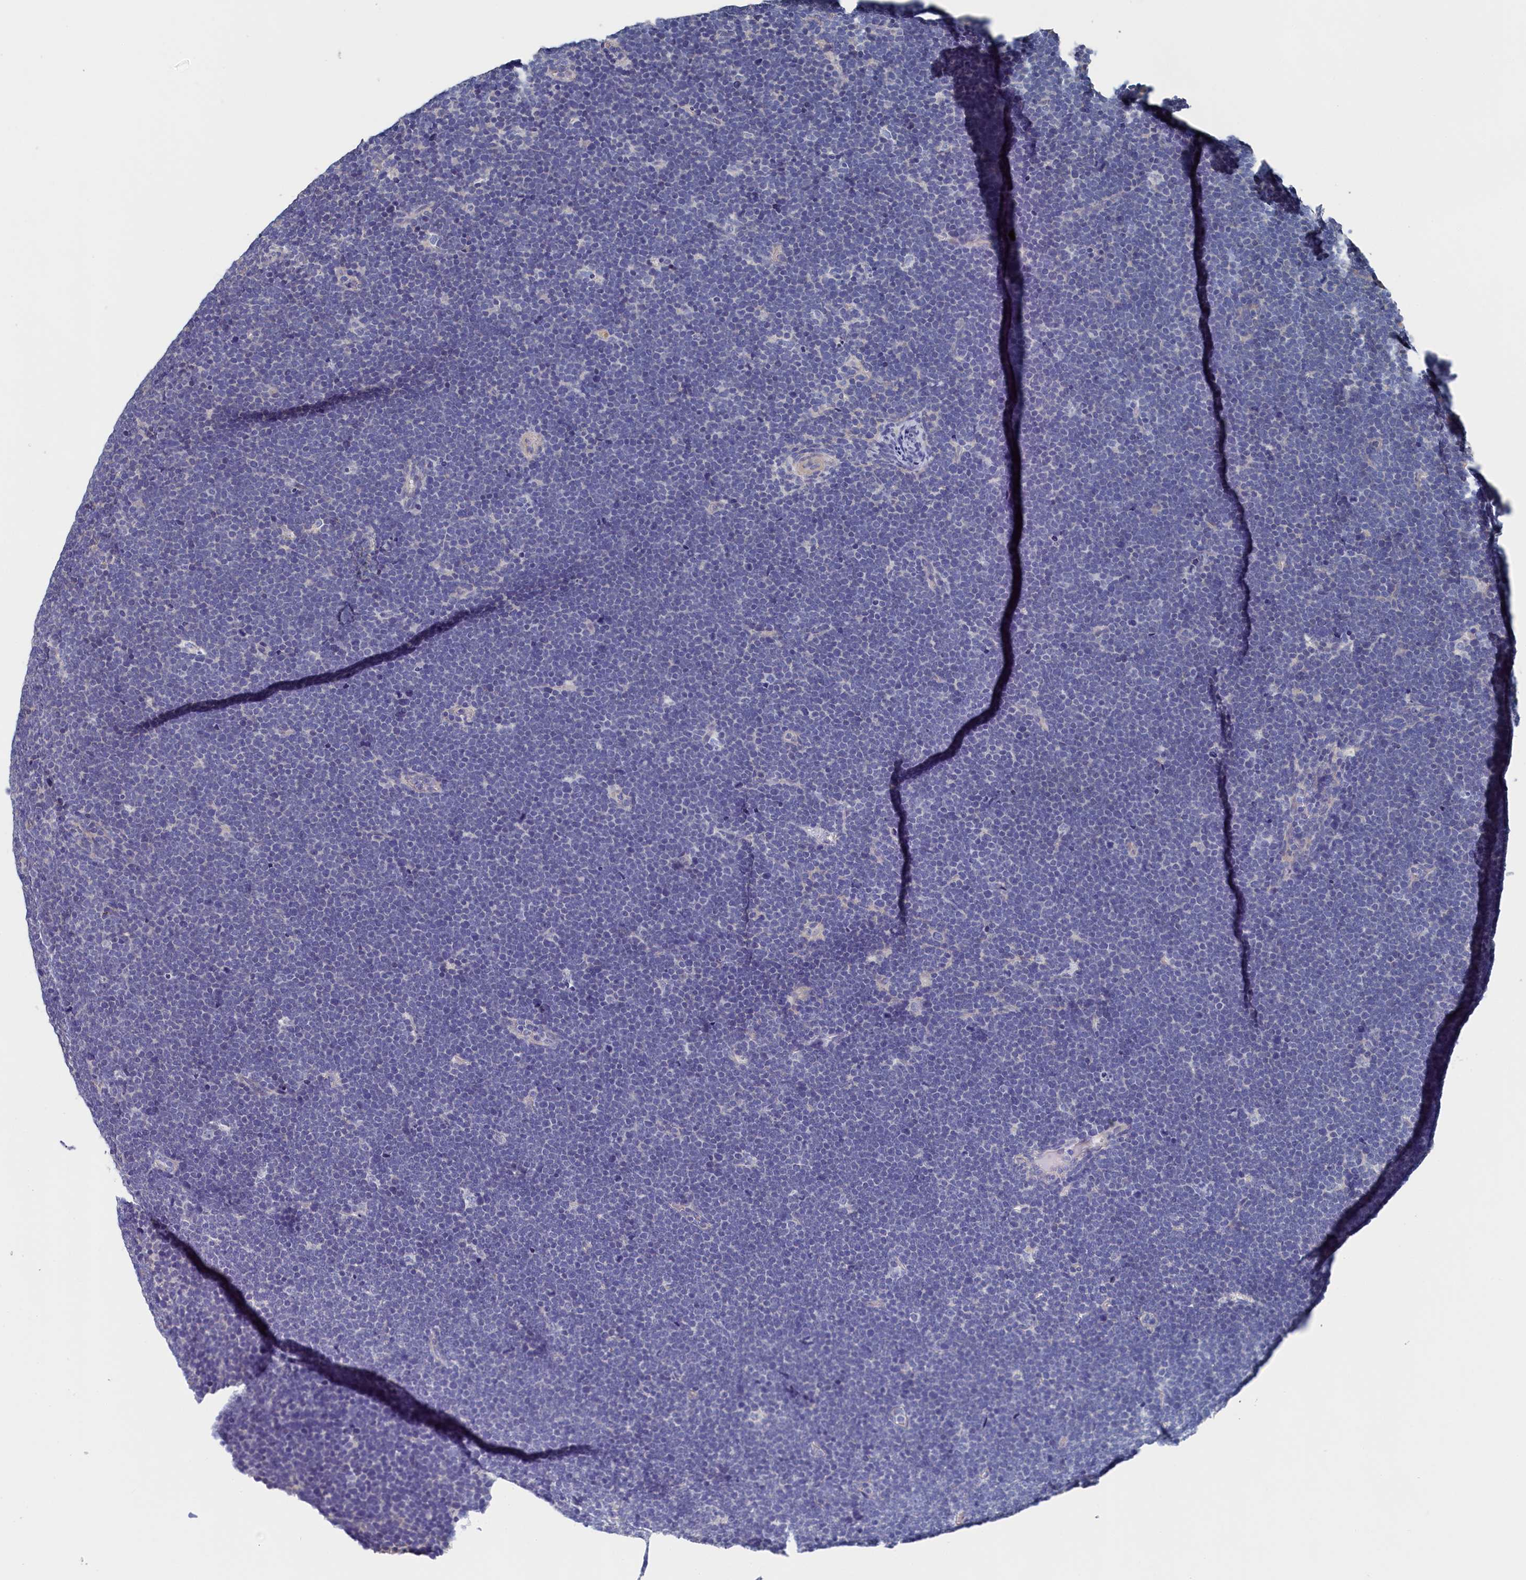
{"staining": {"intensity": "negative", "quantity": "none", "location": "none"}, "tissue": "lymphoma", "cell_type": "Tumor cells", "image_type": "cancer", "snomed": [{"axis": "morphology", "description": "Malignant lymphoma, non-Hodgkin's type, High grade"}, {"axis": "topography", "description": "Lymph node"}], "caption": "This is an IHC photomicrograph of high-grade malignant lymphoma, non-Hodgkin's type. There is no staining in tumor cells.", "gene": "BHMT", "patient": {"sex": "male", "age": 13}}